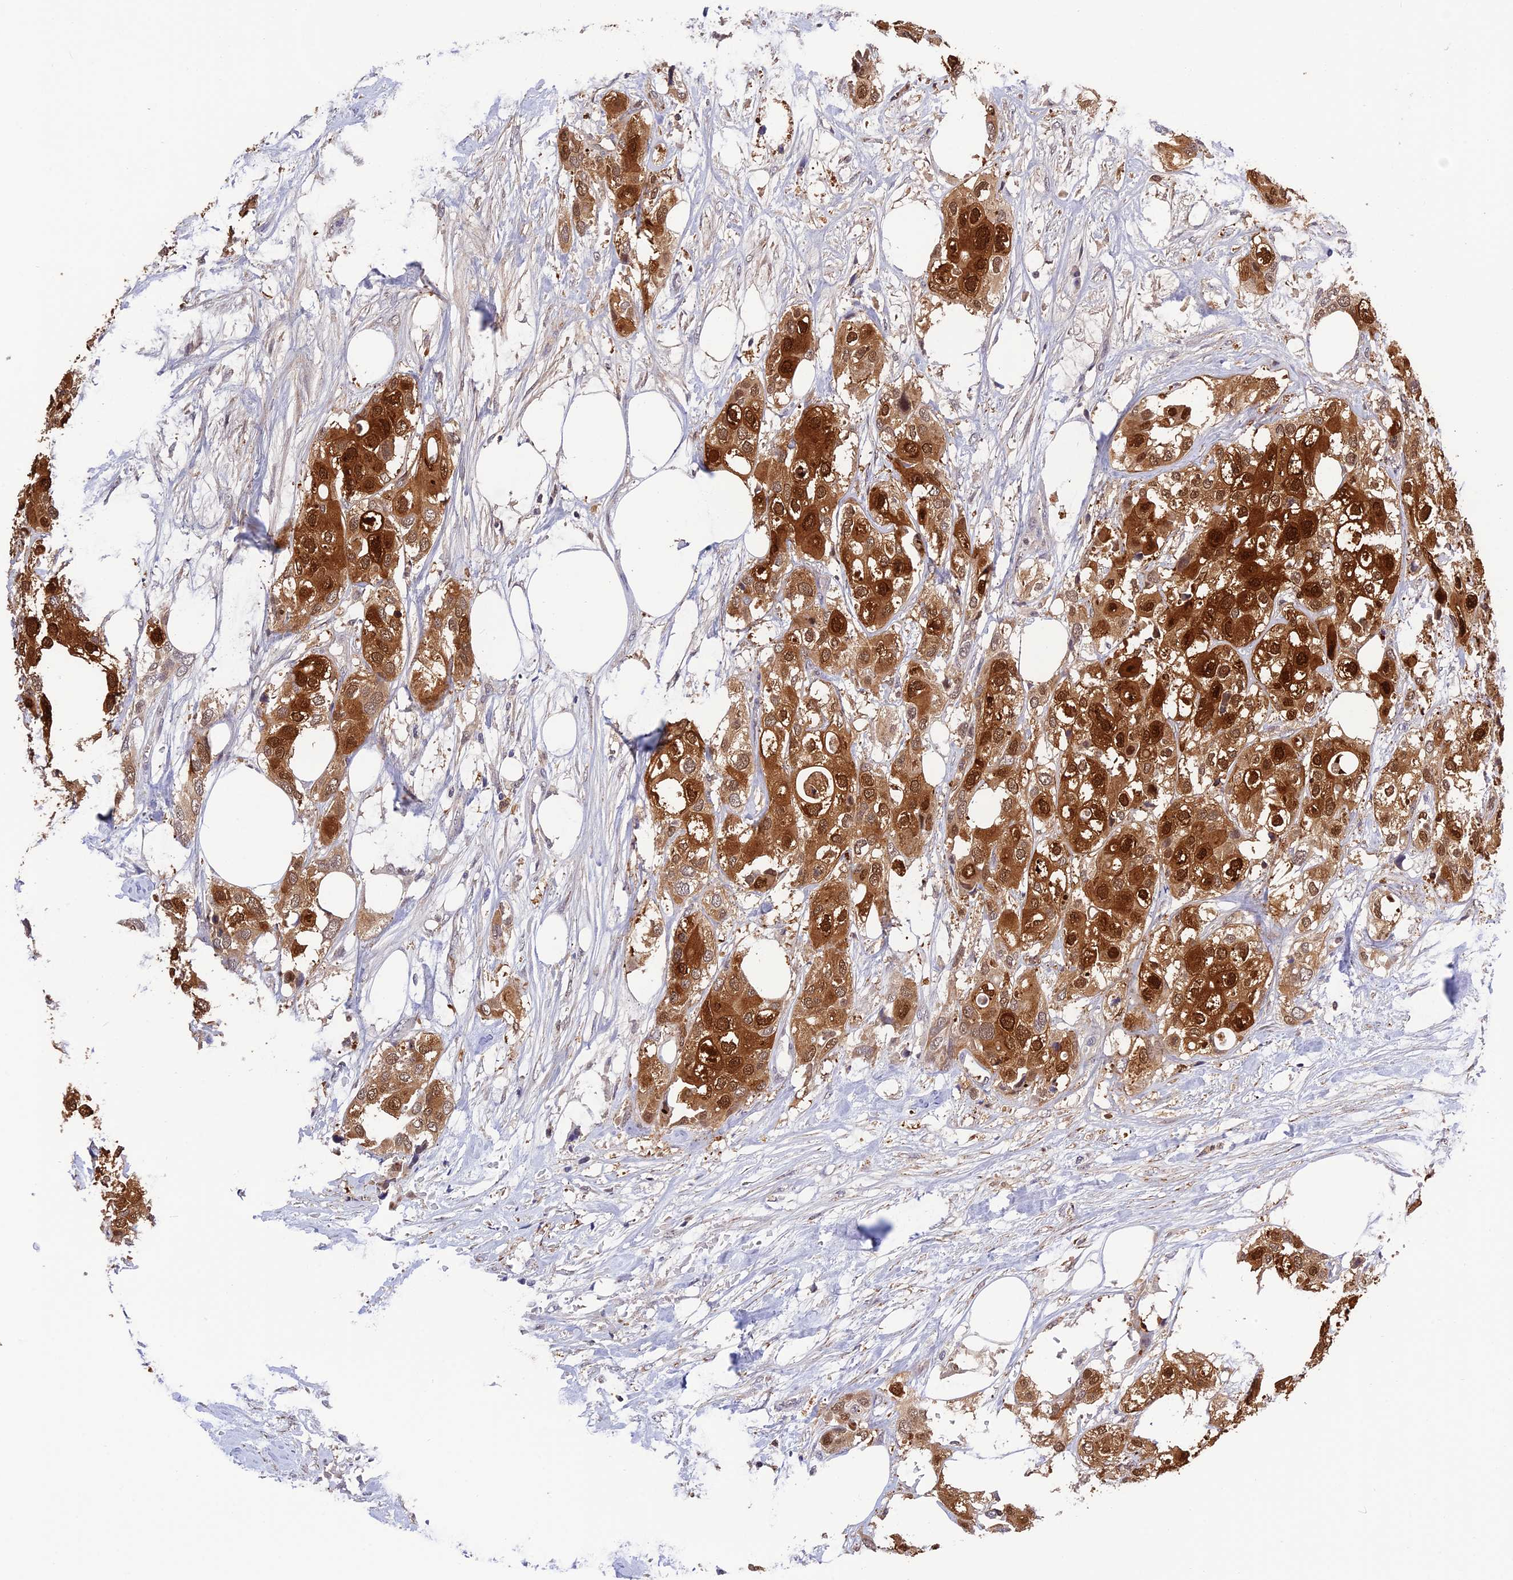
{"staining": {"intensity": "strong", "quantity": ">75%", "location": "cytoplasmic/membranous,nuclear"}, "tissue": "urothelial cancer", "cell_type": "Tumor cells", "image_type": "cancer", "snomed": [{"axis": "morphology", "description": "Urothelial carcinoma, High grade"}, {"axis": "topography", "description": "Urinary bladder"}], "caption": "Immunohistochemistry (IHC) (DAB) staining of urothelial cancer shows strong cytoplasmic/membranous and nuclear protein expression in approximately >75% of tumor cells. (DAB (3,3'-diaminobenzidine) IHC with brightfield microscopy, high magnification).", "gene": "MNS1", "patient": {"sex": "male", "age": 64}}